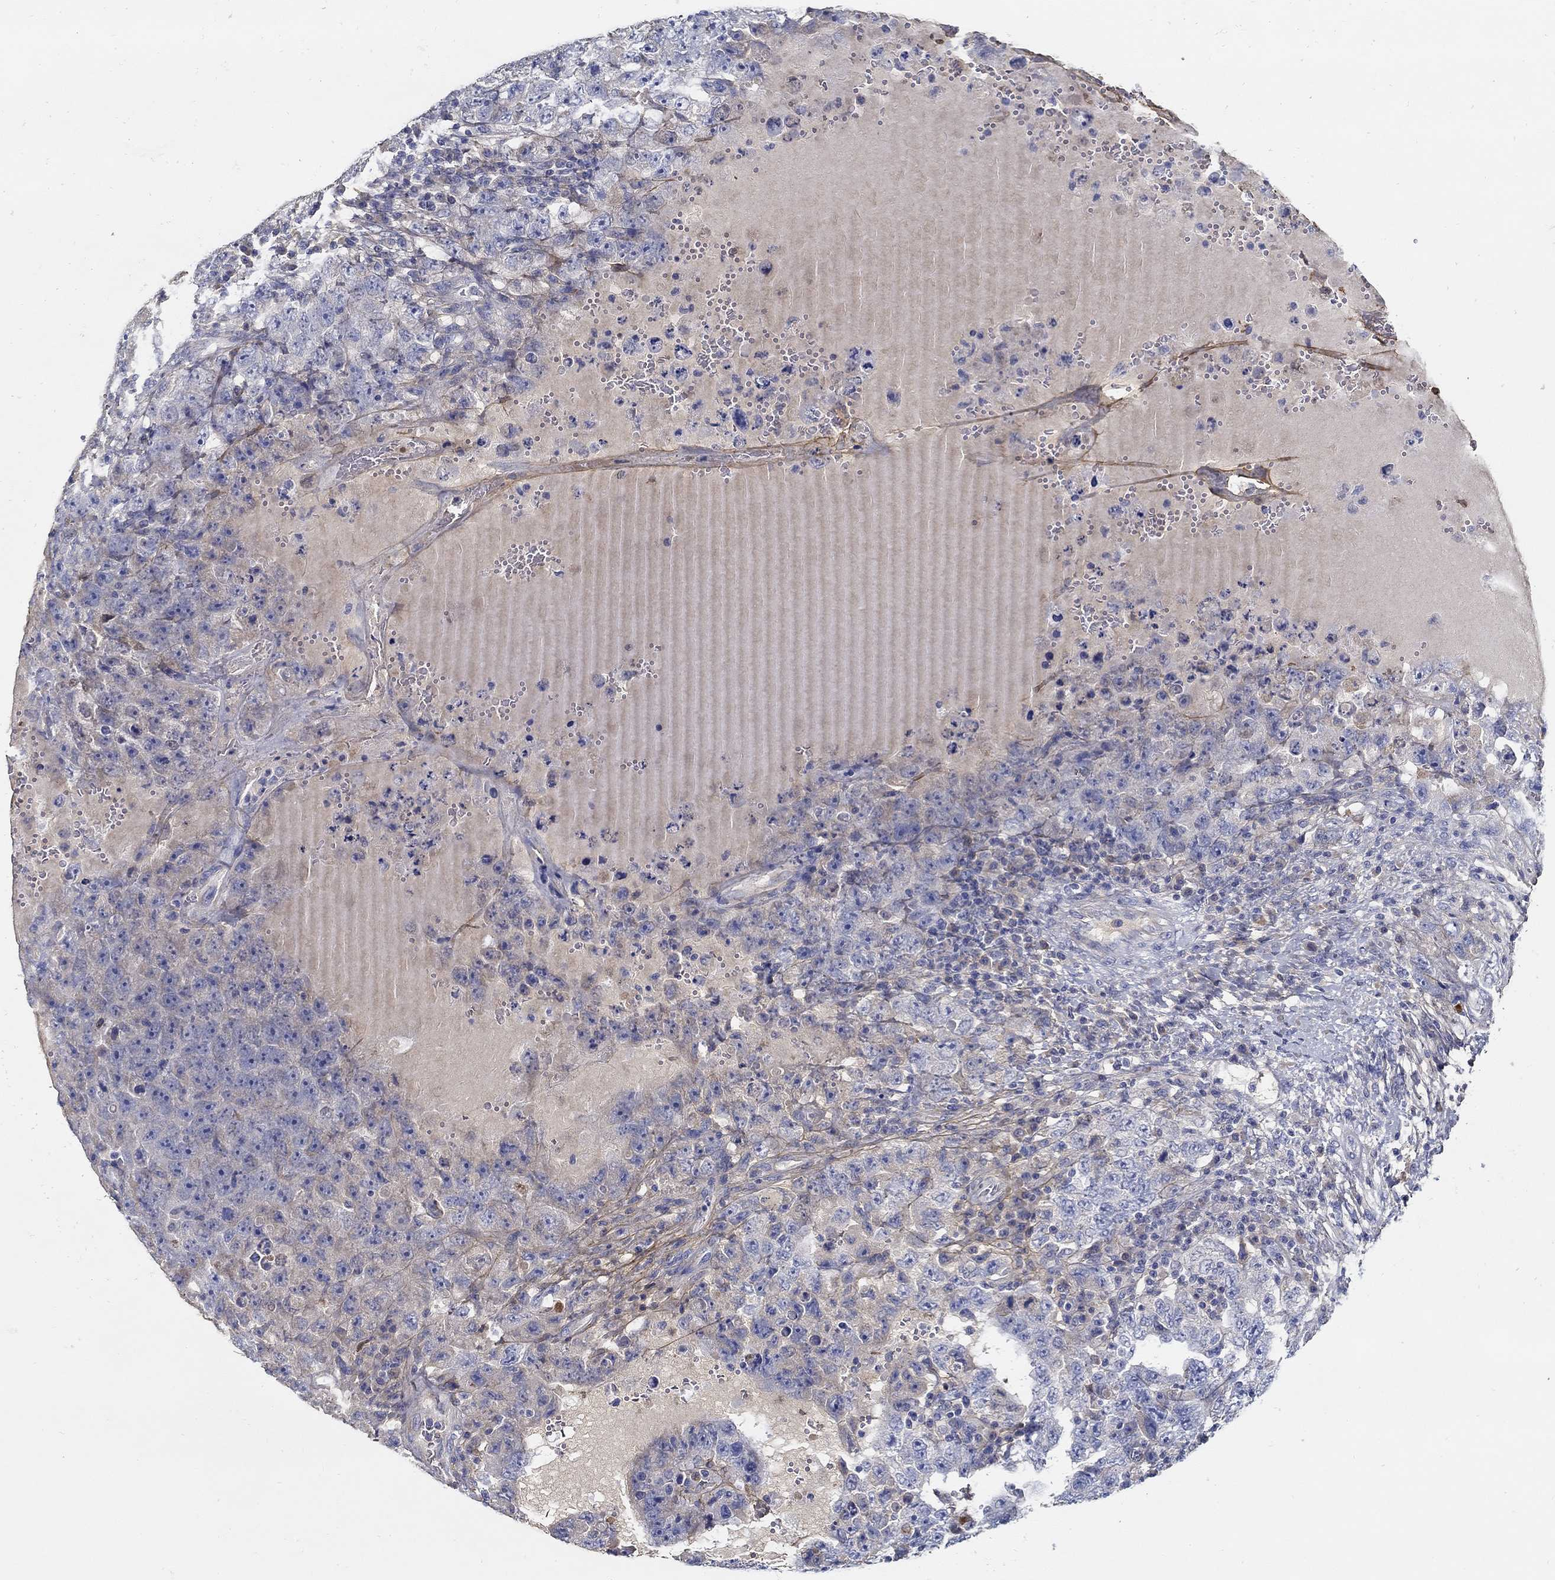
{"staining": {"intensity": "negative", "quantity": "none", "location": "none"}, "tissue": "testis cancer", "cell_type": "Tumor cells", "image_type": "cancer", "snomed": [{"axis": "morphology", "description": "Carcinoma, Embryonal, NOS"}, {"axis": "topography", "description": "Testis"}], "caption": "This is an immunohistochemistry photomicrograph of human testis cancer. There is no staining in tumor cells.", "gene": "TGFBI", "patient": {"sex": "male", "age": 26}}